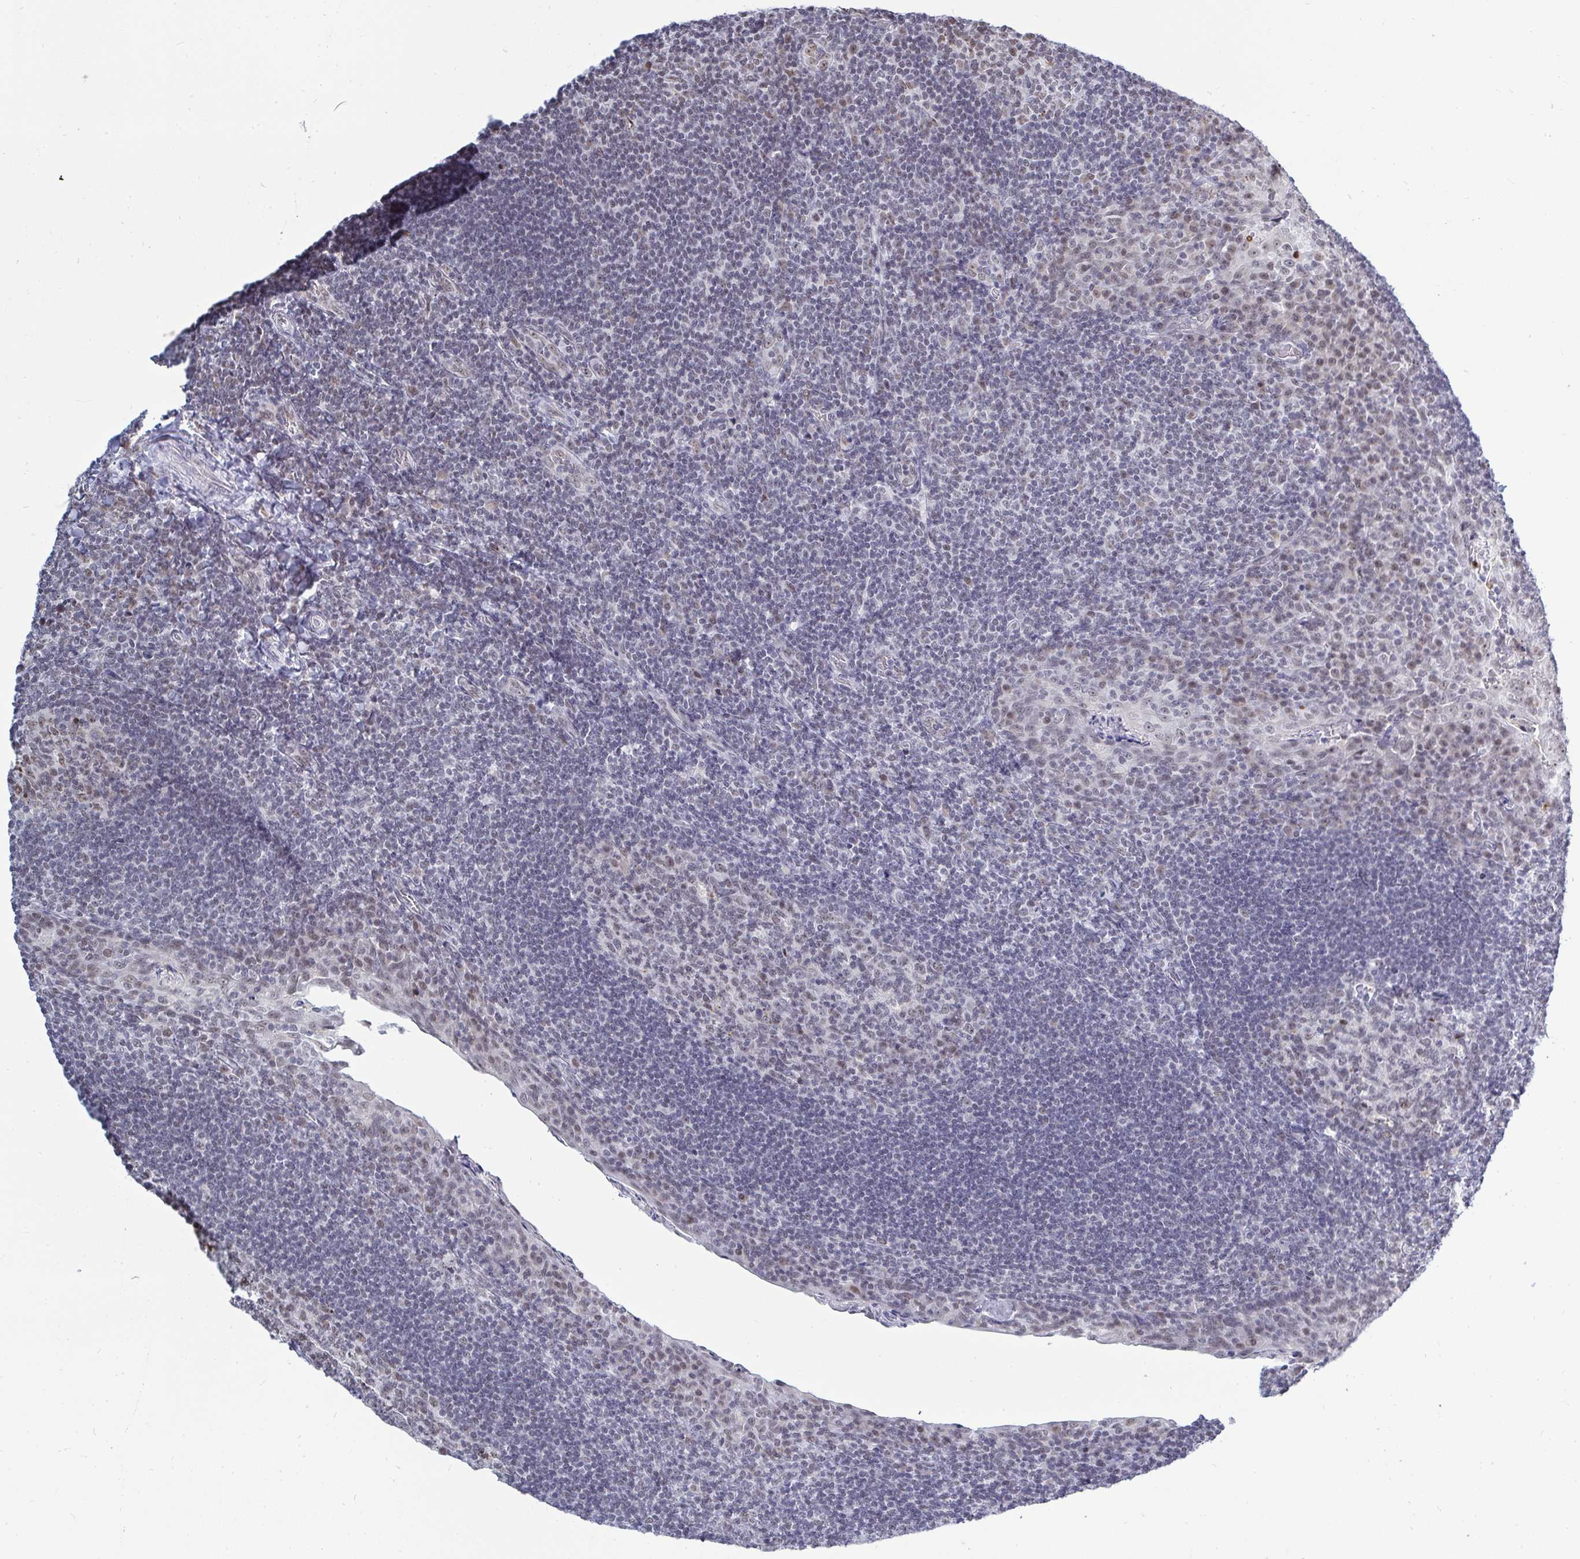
{"staining": {"intensity": "weak", "quantity": "25%-75%", "location": "nuclear"}, "tissue": "tonsil", "cell_type": "Germinal center cells", "image_type": "normal", "snomed": [{"axis": "morphology", "description": "Normal tissue, NOS"}, {"axis": "topography", "description": "Tonsil"}], "caption": "Immunohistochemical staining of unremarkable human tonsil exhibits low levels of weak nuclear positivity in approximately 25%-75% of germinal center cells.", "gene": "TRIP12", "patient": {"sex": "male", "age": 17}}